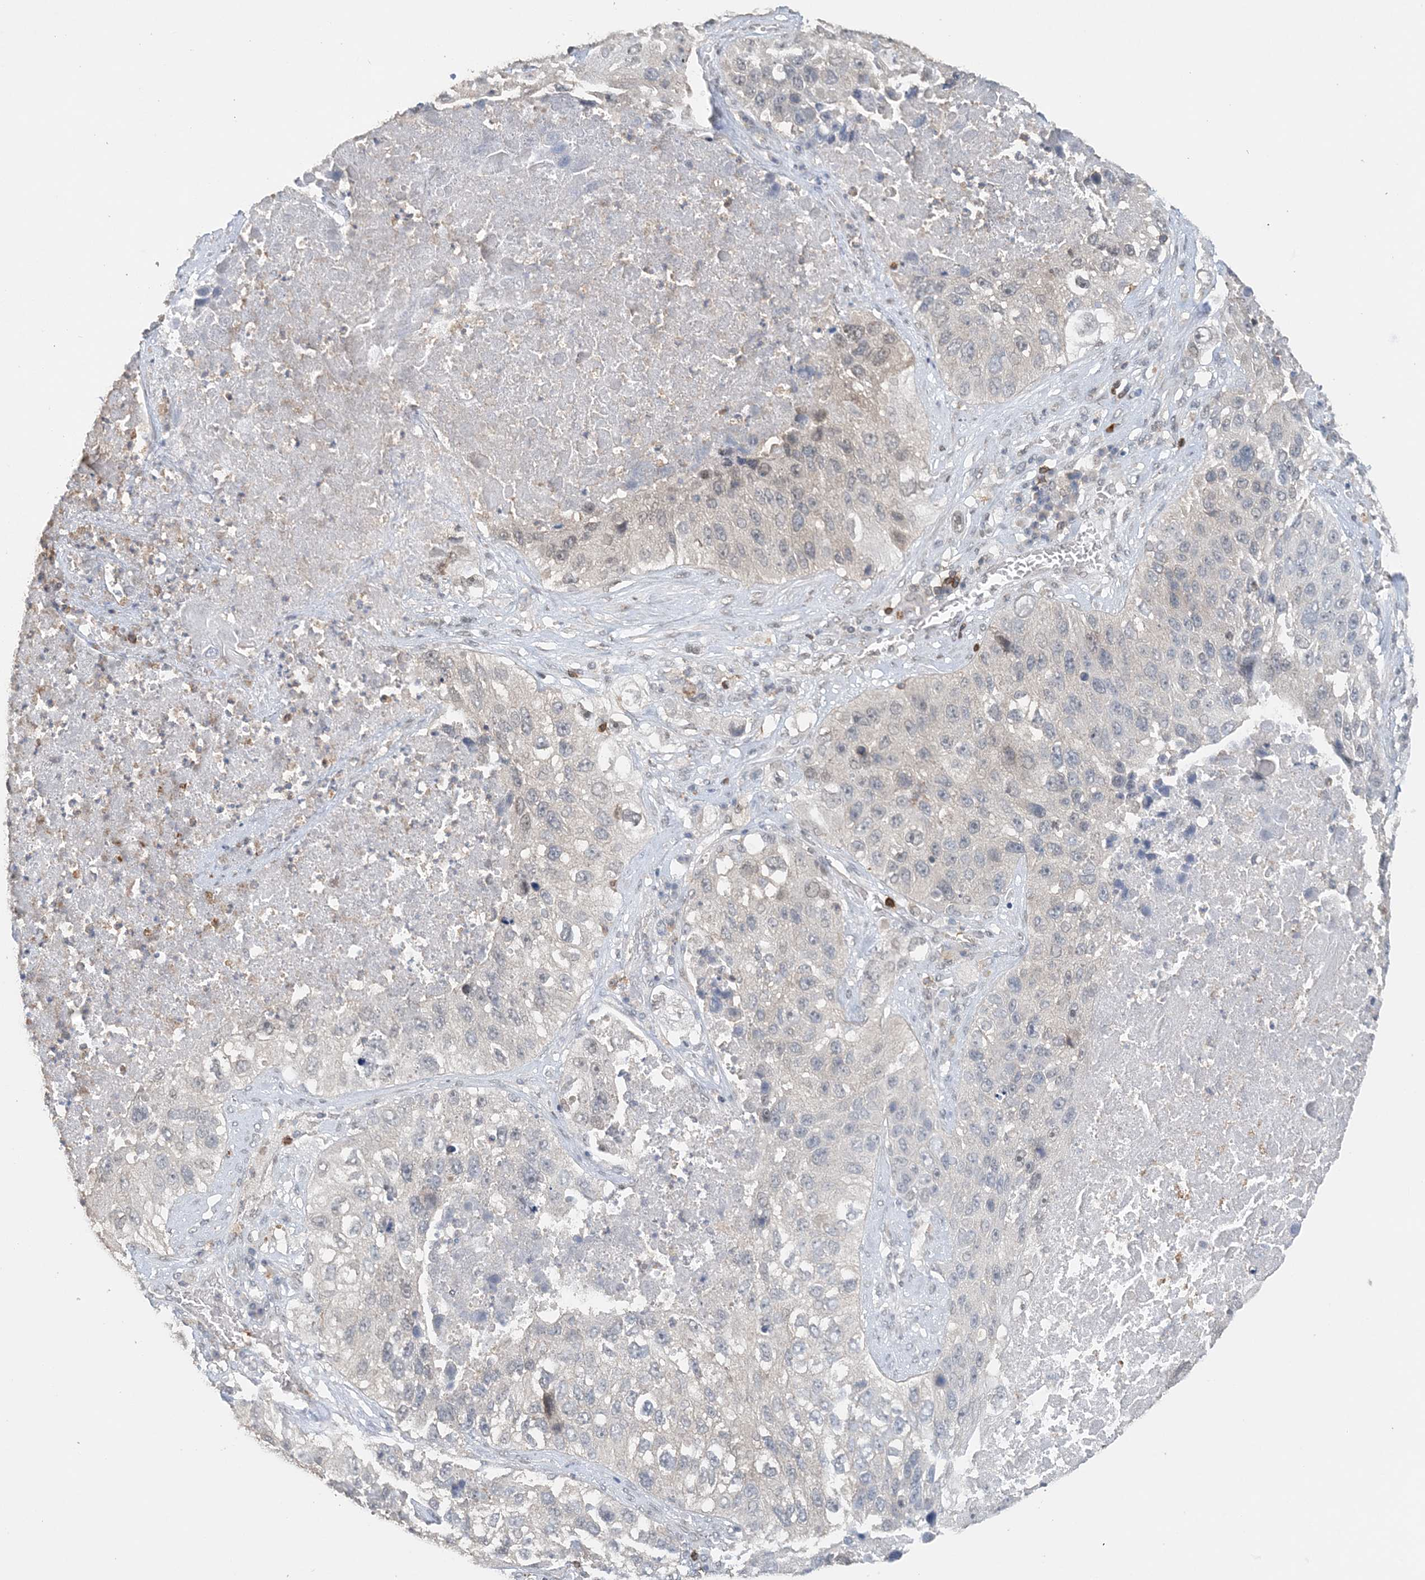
{"staining": {"intensity": "negative", "quantity": "none", "location": "none"}, "tissue": "lung cancer", "cell_type": "Tumor cells", "image_type": "cancer", "snomed": [{"axis": "morphology", "description": "Squamous cell carcinoma, NOS"}, {"axis": "topography", "description": "Lung"}], "caption": "This is an IHC image of lung cancer (squamous cell carcinoma). There is no staining in tumor cells.", "gene": "FAM110A", "patient": {"sex": "male", "age": 61}}